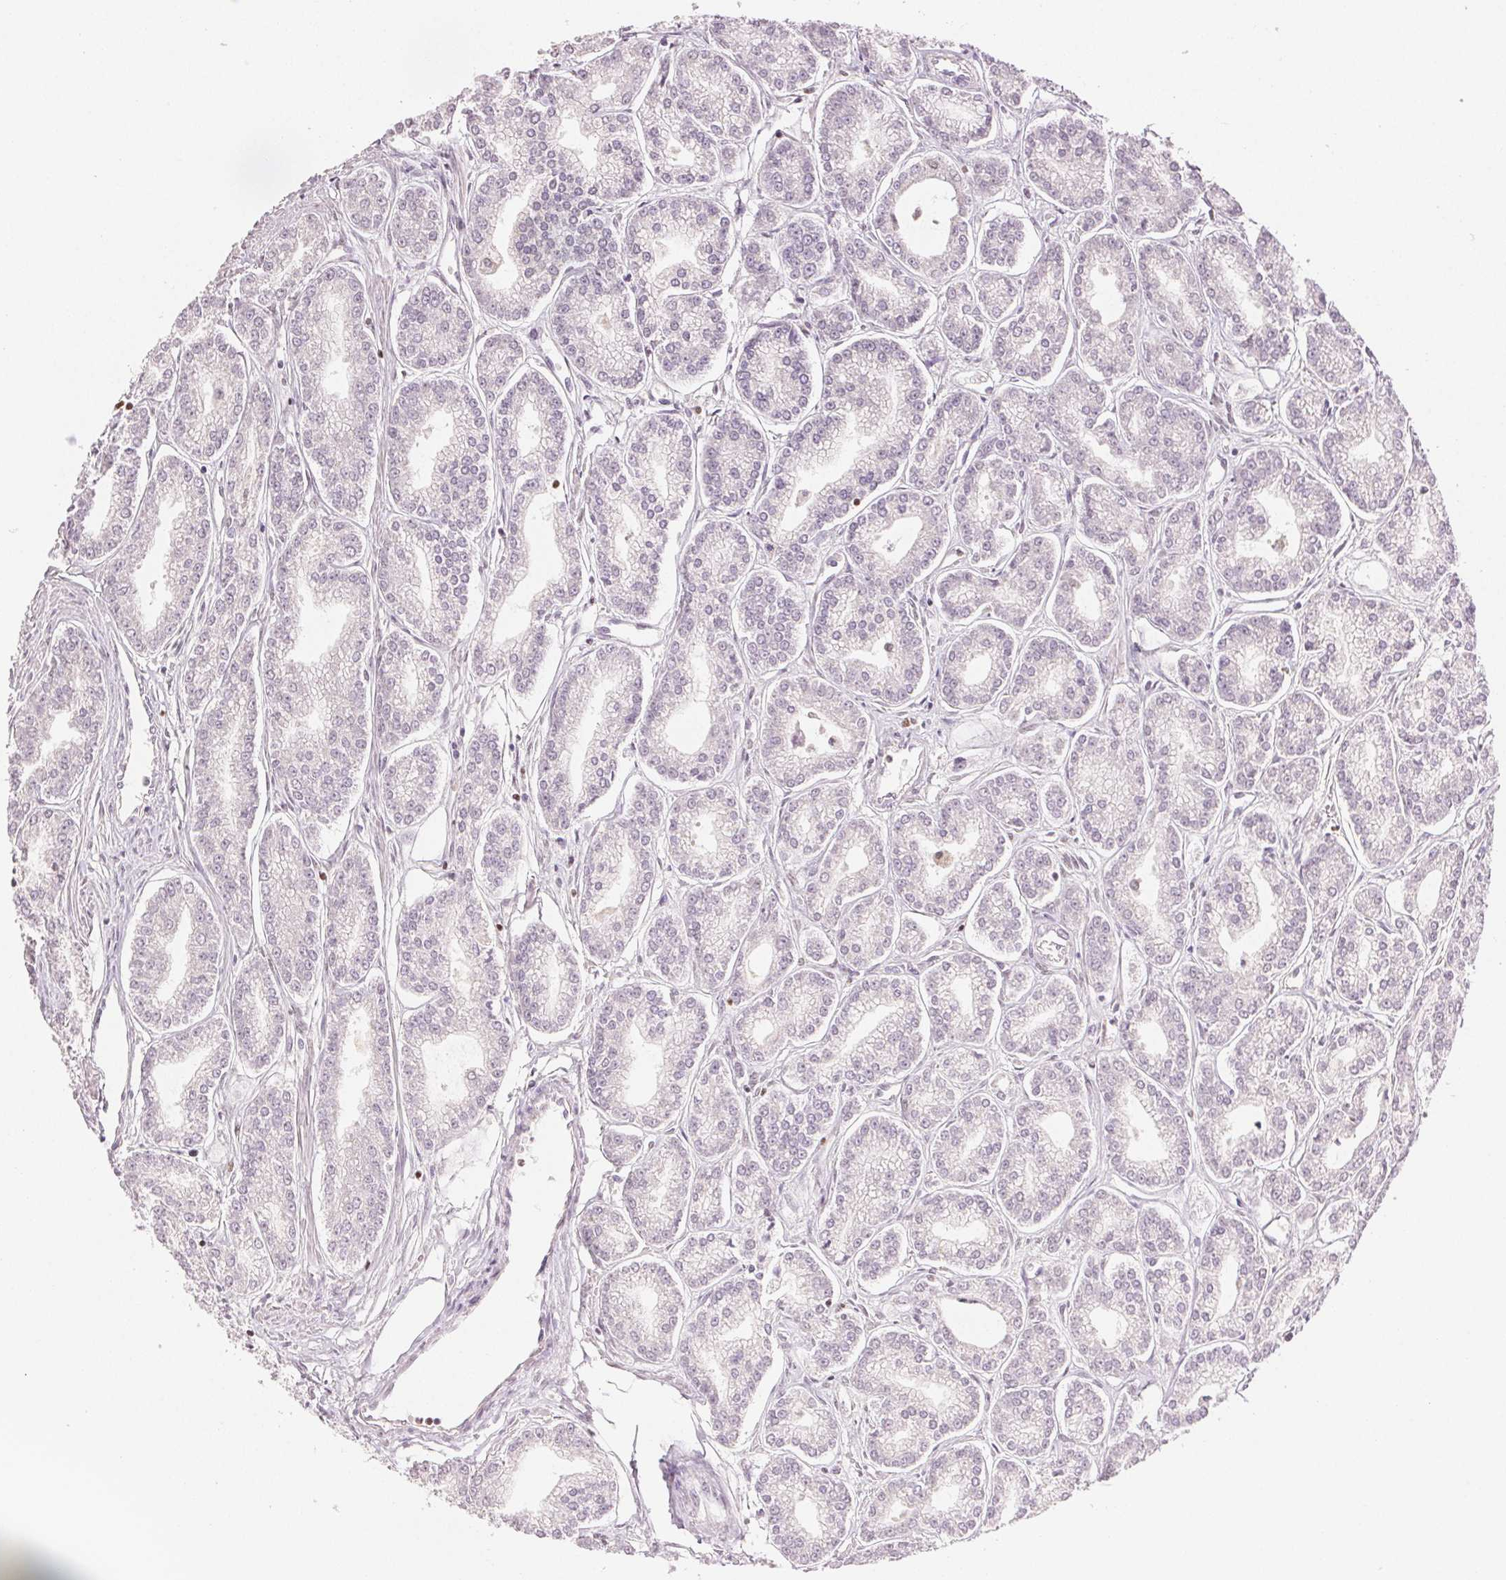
{"staining": {"intensity": "negative", "quantity": "none", "location": "none"}, "tissue": "prostate cancer", "cell_type": "Tumor cells", "image_type": "cancer", "snomed": [{"axis": "morphology", "description": "Adenocarcinoma, NOS"}, {"axis": "topography", "description": "Prostate"}], "caption": "The photomicrograph exhibits no significant positivity in tumor cells of prostate cancer.", "gene": "RUNX2", "patient": {"sex": "male", "age": 71}}